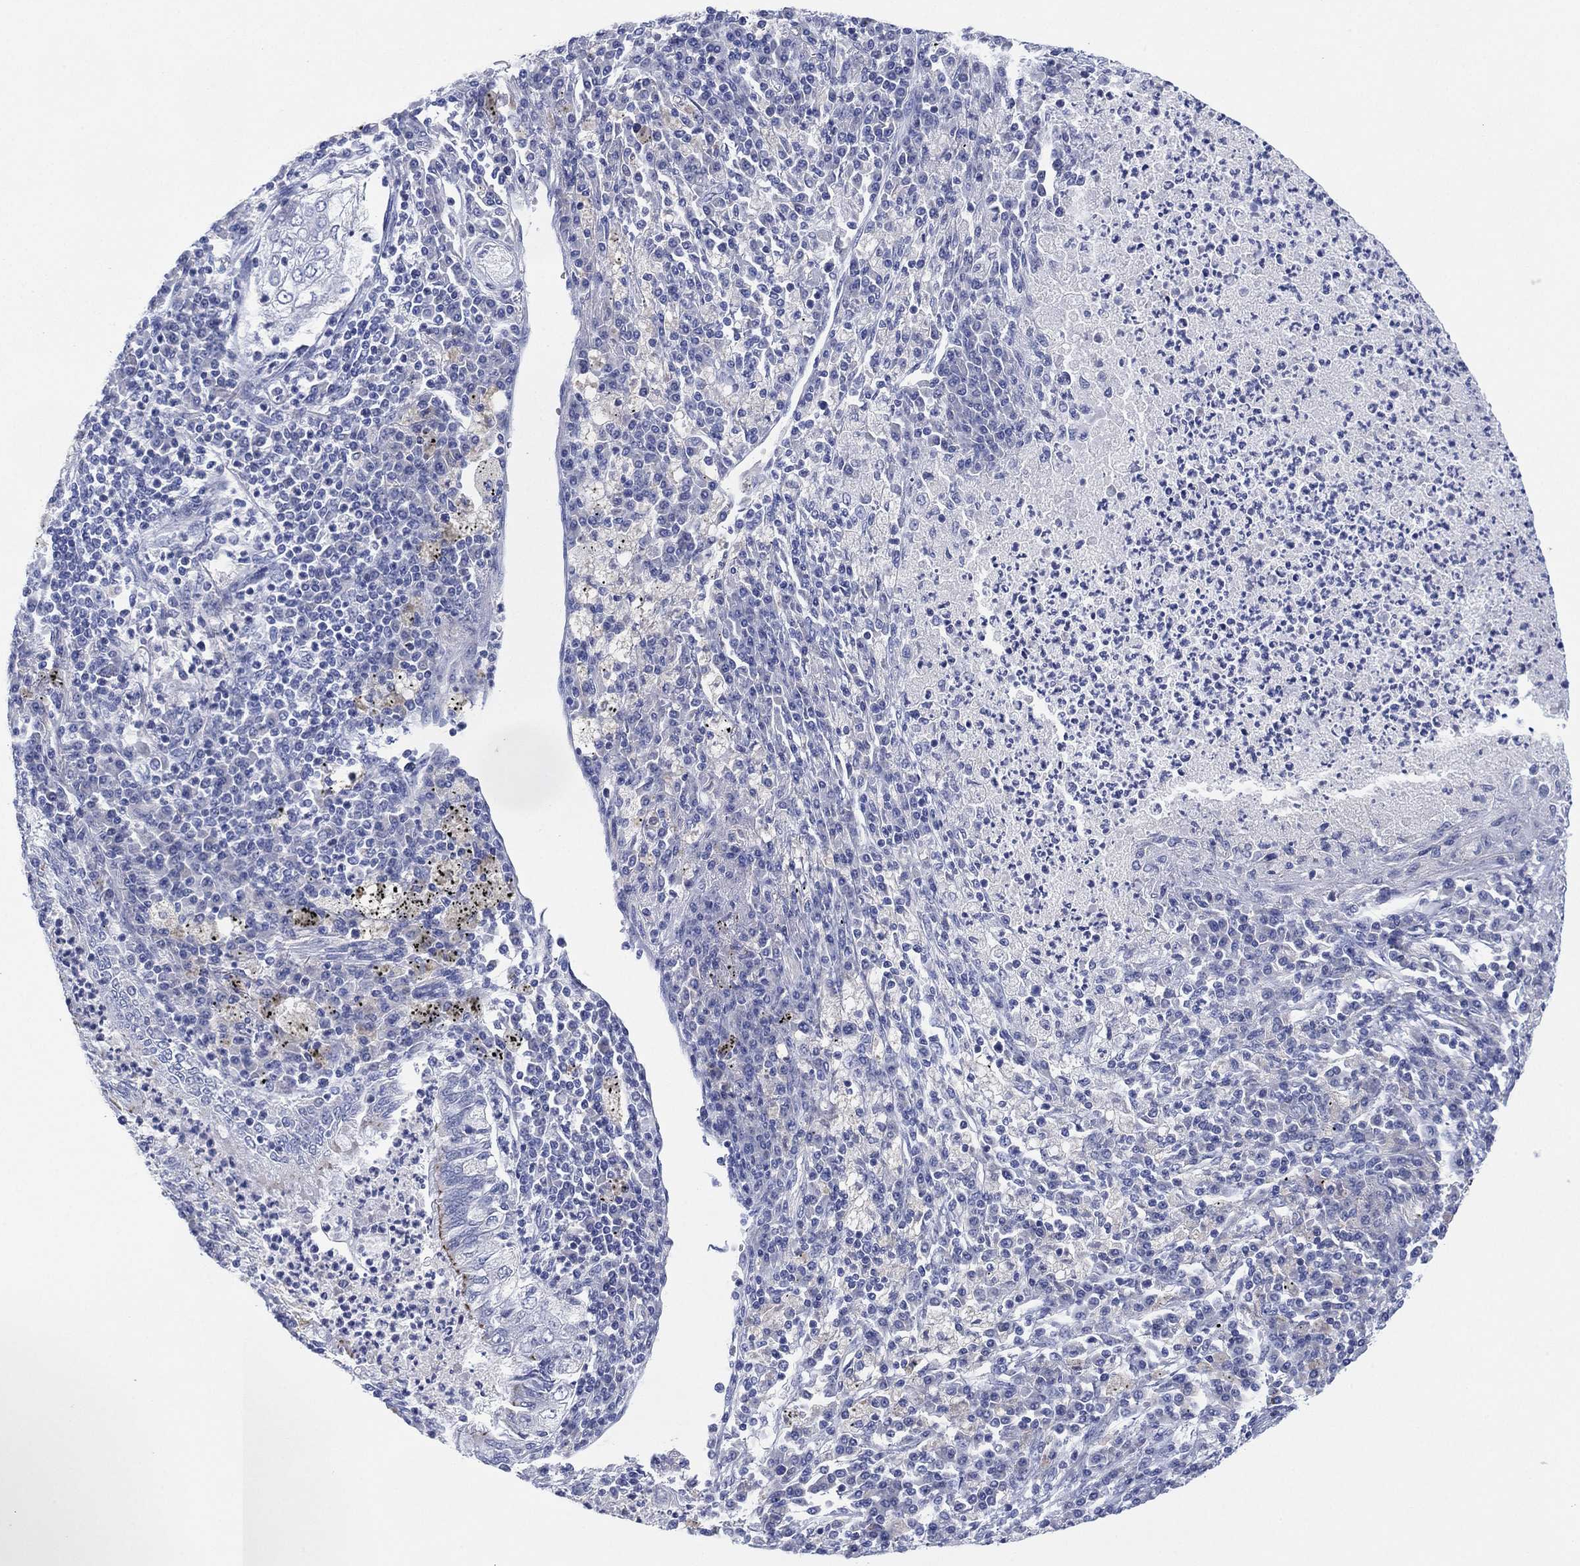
{"staining": {"intensity": "negative", "quantity": "none", "location": "none"}, "tissue": "lung cancer", "cell_type": "Tumor cells", "image_type": "cancer", "snomed": [{"axis": "morphology", "description": "Adenocarcinoma, NOS"}, {"axis": "topography", "description": "Lung"}], "caption": "A high-resolution micrograph shows immunohistochemistry (IHC) staining of adenocarcinoma (lung), which reveals no significant positivity in tumor cells.", "gene": "CHRNA3", "patient": {"sex": "female", "age": 73}}